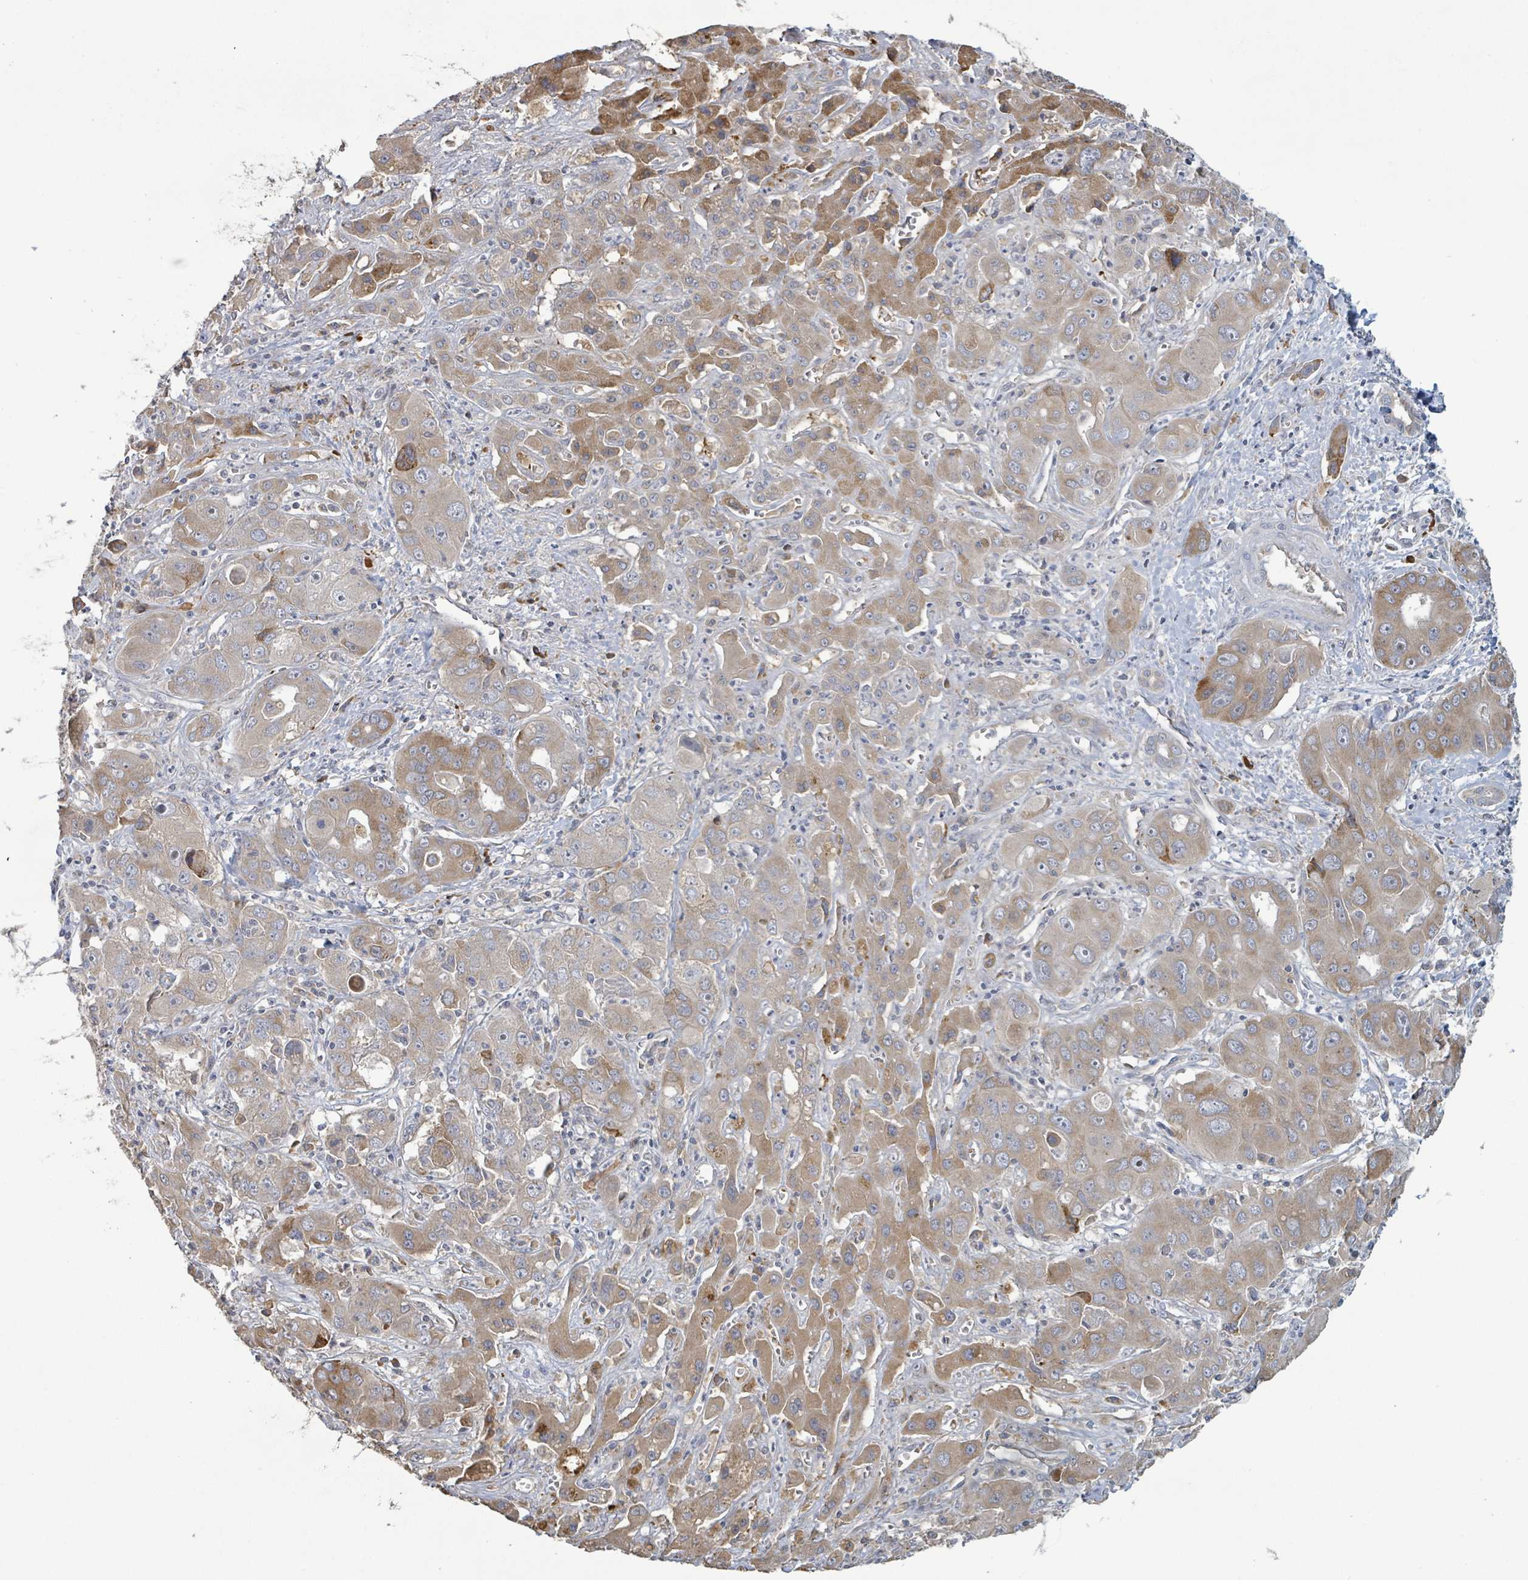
{"staining": {"intensity": "moderate", "quantity": "25%-75%", "location": "cytoplasmic/membranous"}, "tissue": "liver cancer", "cell_type": "Tumor cells", "image_type": "cancer", "snomed": [{"axis": "morphology", "description": "Cholangiocarcinoma"}, {"axis": "topography", "description": "Liver"}], "caption": "Liver cancer (cholangiocarcinoma) stained for a protein shows moderate cytoplasmic/membranous positivity in tumor cells.", "gene": "KCNS2", "patient": {"sex": "male", "age": 67}}